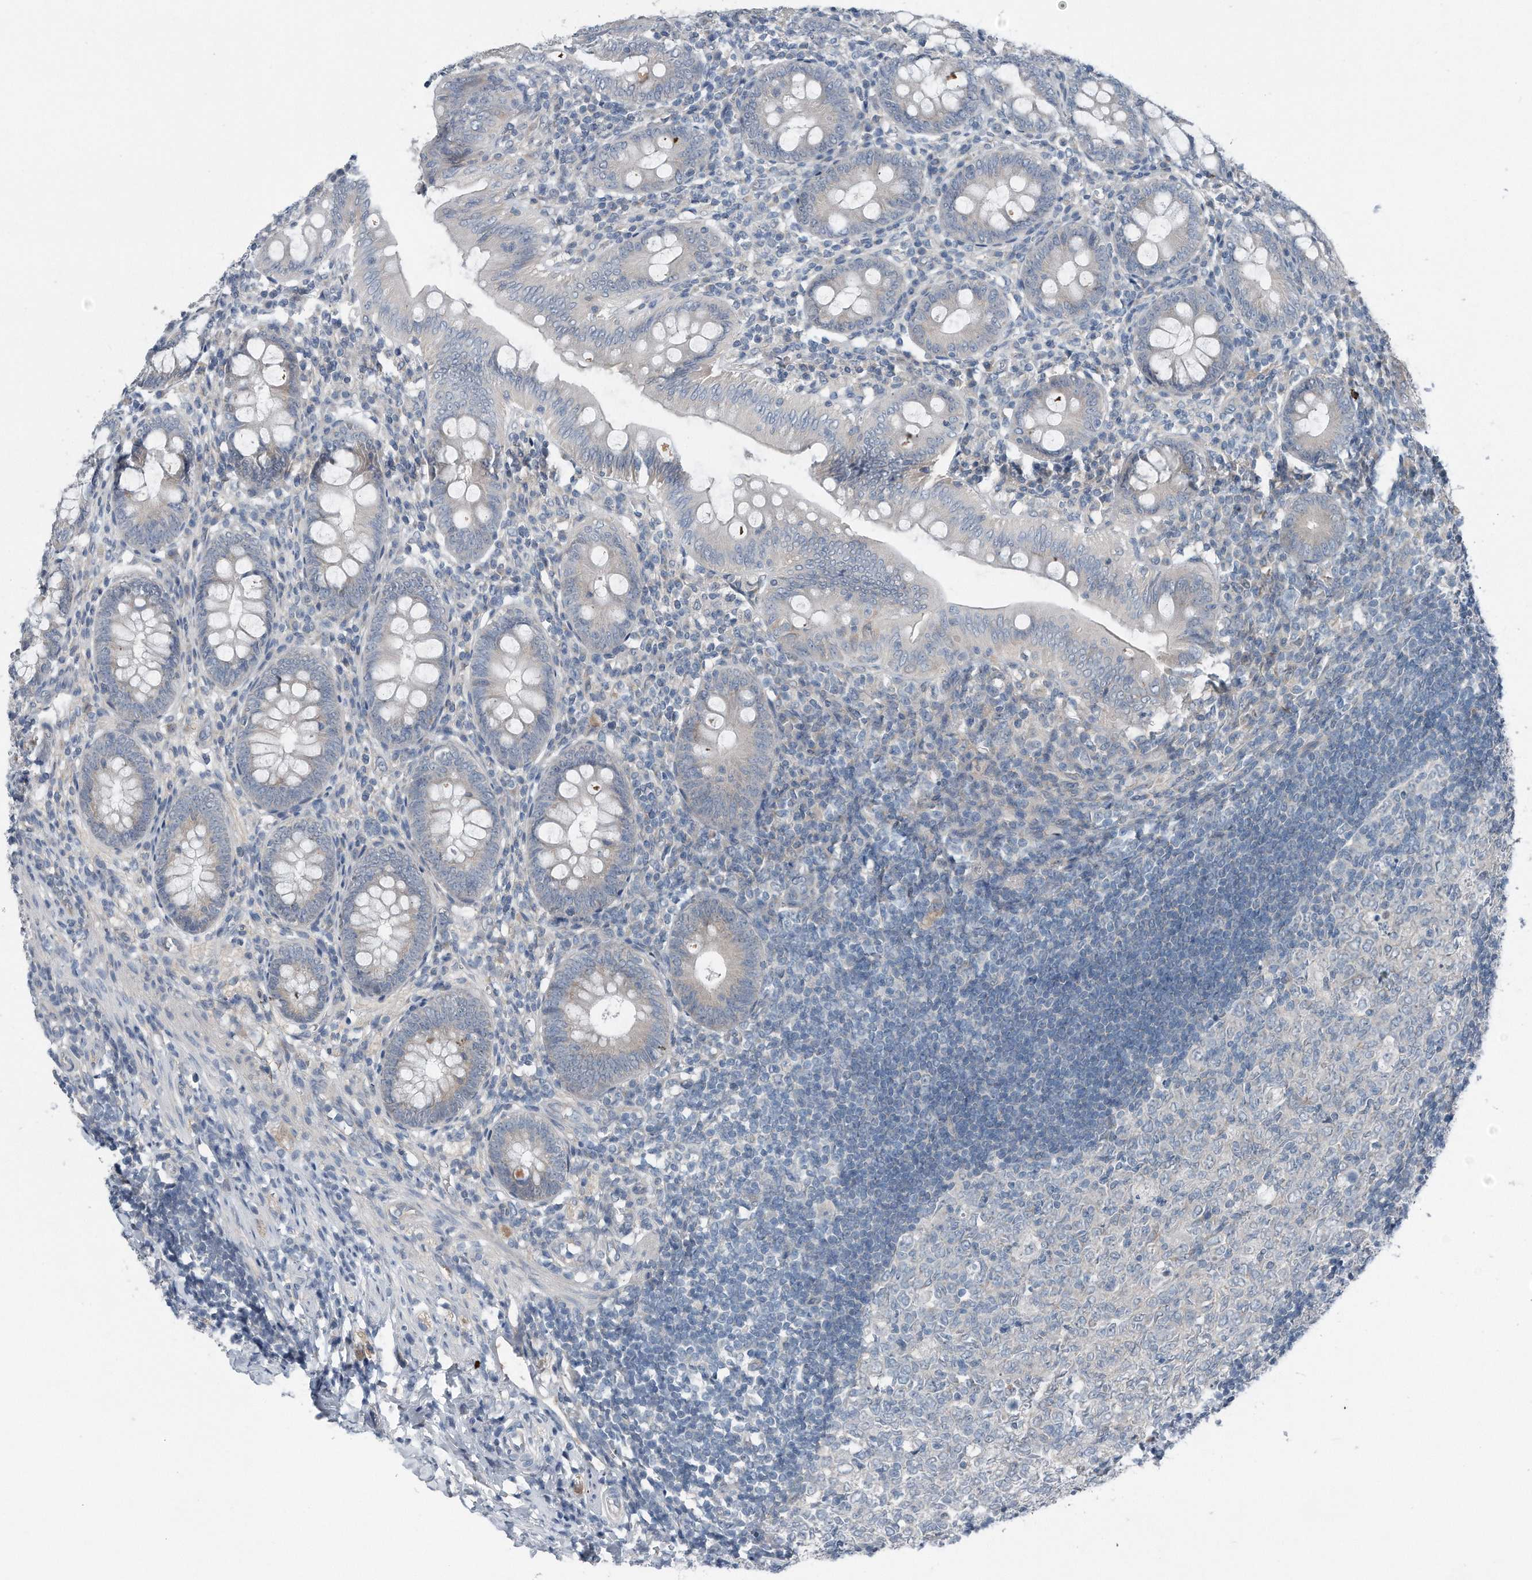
{"staining": {"intensity": "negative", "quantity": "none", "location": "none"}, "tissue": "appendix", "cell_type": "Glandular cells", "image_type": "normal", "snomed": [{"axis": "morphology", "description": "Normal tissue, NOS"}, {"axis": "topography", "description": "Appendix"}], "caption": "A micrograph of appendix stained for a protein exhibits no brown staining in glandular cells. The staining was performed using DAB to visualize the protein expression in brown, while the nuclei were stained in blue with hematoxylin (Magnification: 20x).", "gene": "YRDC", "patient": {"sex": "male", "age": 14}}